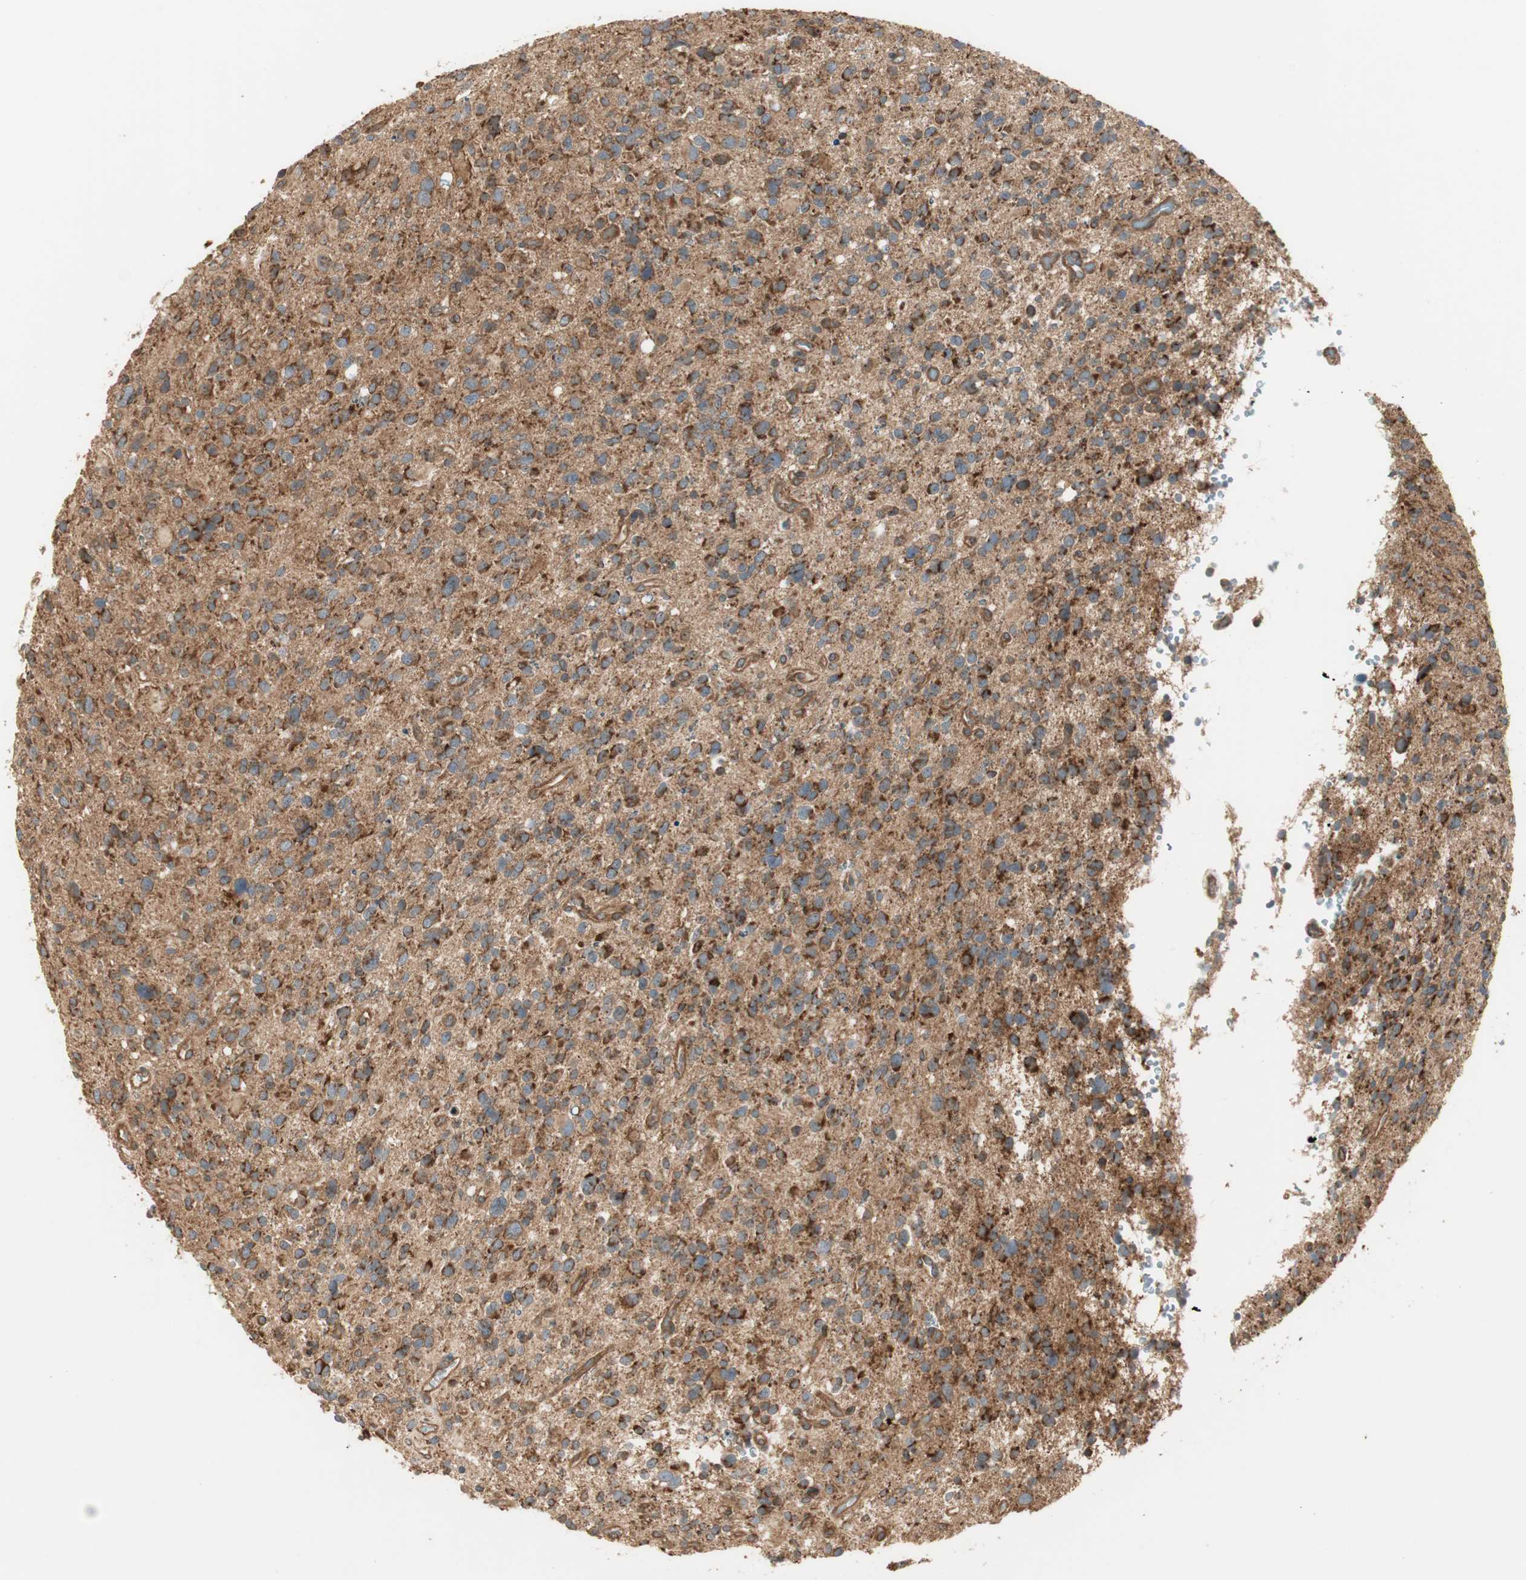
{"staining": {"intensity": "strong", "quantity": ">75%", "location": "cytoplasmic/membranous"}, "tissue": "glioma", "cell_type": "Tumor cells", "image_type": "cancer", "snomed": [{"axis": "morphology", "description": "Glioma, malignant, High grade"}, {"axis": "topography", "description": "Brain"}], "caption": "IHC (DAB (3,3'-diaminobenzidine)) staining of glioma displays strong cytoplasmic/membranous protein staining in approximately >75% of tumor cells.", "gene": "CTTNBP2NL", "patient": {"sex": "male", "age": 48}}